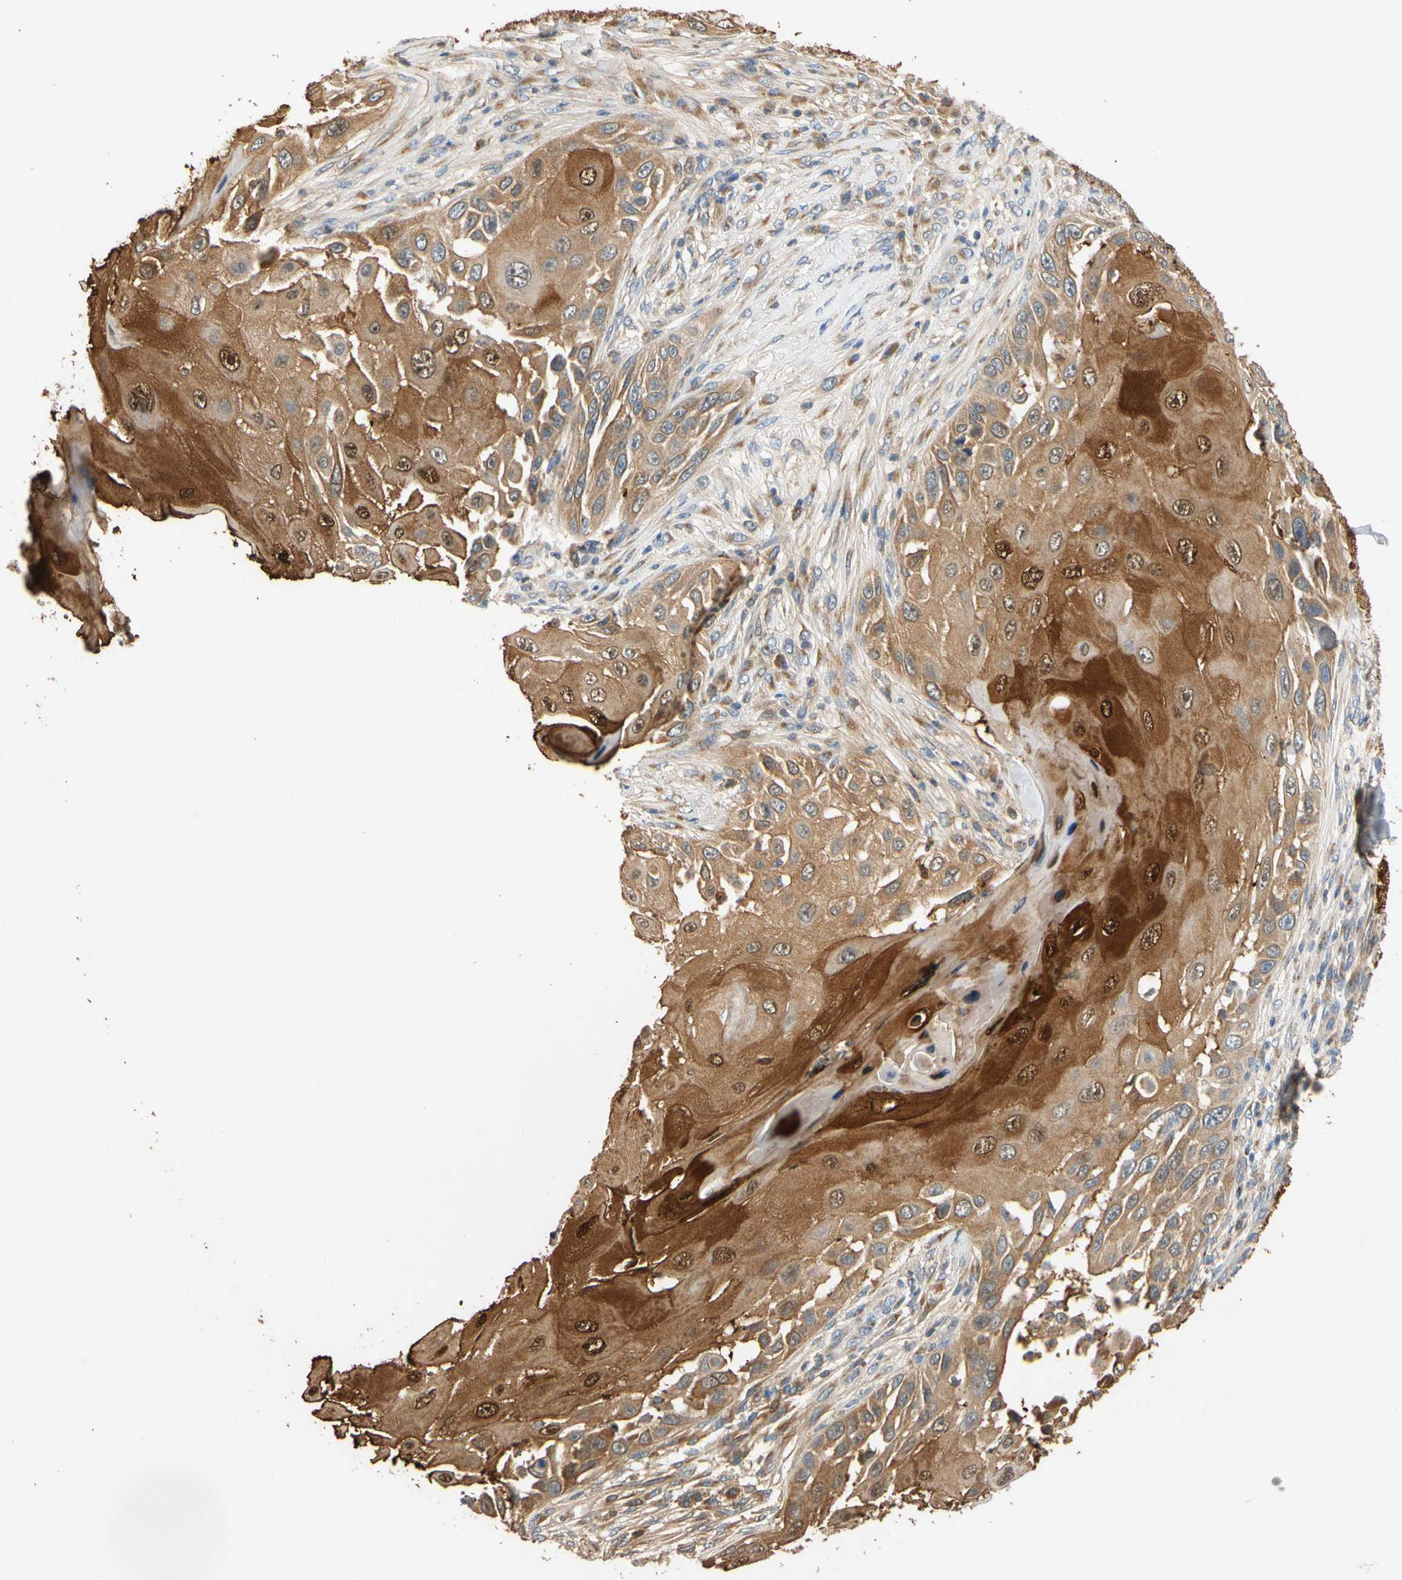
{"staining": {"intensity": "strong", "quantity": "25%-75%", "location": "cytoplasmic/membranous"}, "tissue": "skin cancer", "cell_type": "Tumor cells", "image_type": "cancer", "snomed": [{"axis": "morphology", "description": "Squamous cell carcinoma, NOS"}, {"axis": "topography", "description": "Skin"}], "caption": "Brown immunohistochemical staining in skin squamous cell carcinoma displays strong cytoplasmic/membranous staining in about 25%-75% of tumor cells. The protein is stained brown, and the nuclei are stained in blue (DAB (3,3'-diaminobenzidine) IHC with brightfield microscopy, high magnification).", "gene": "GPSM2", "patient": {"sex": "female", "age": 44}}